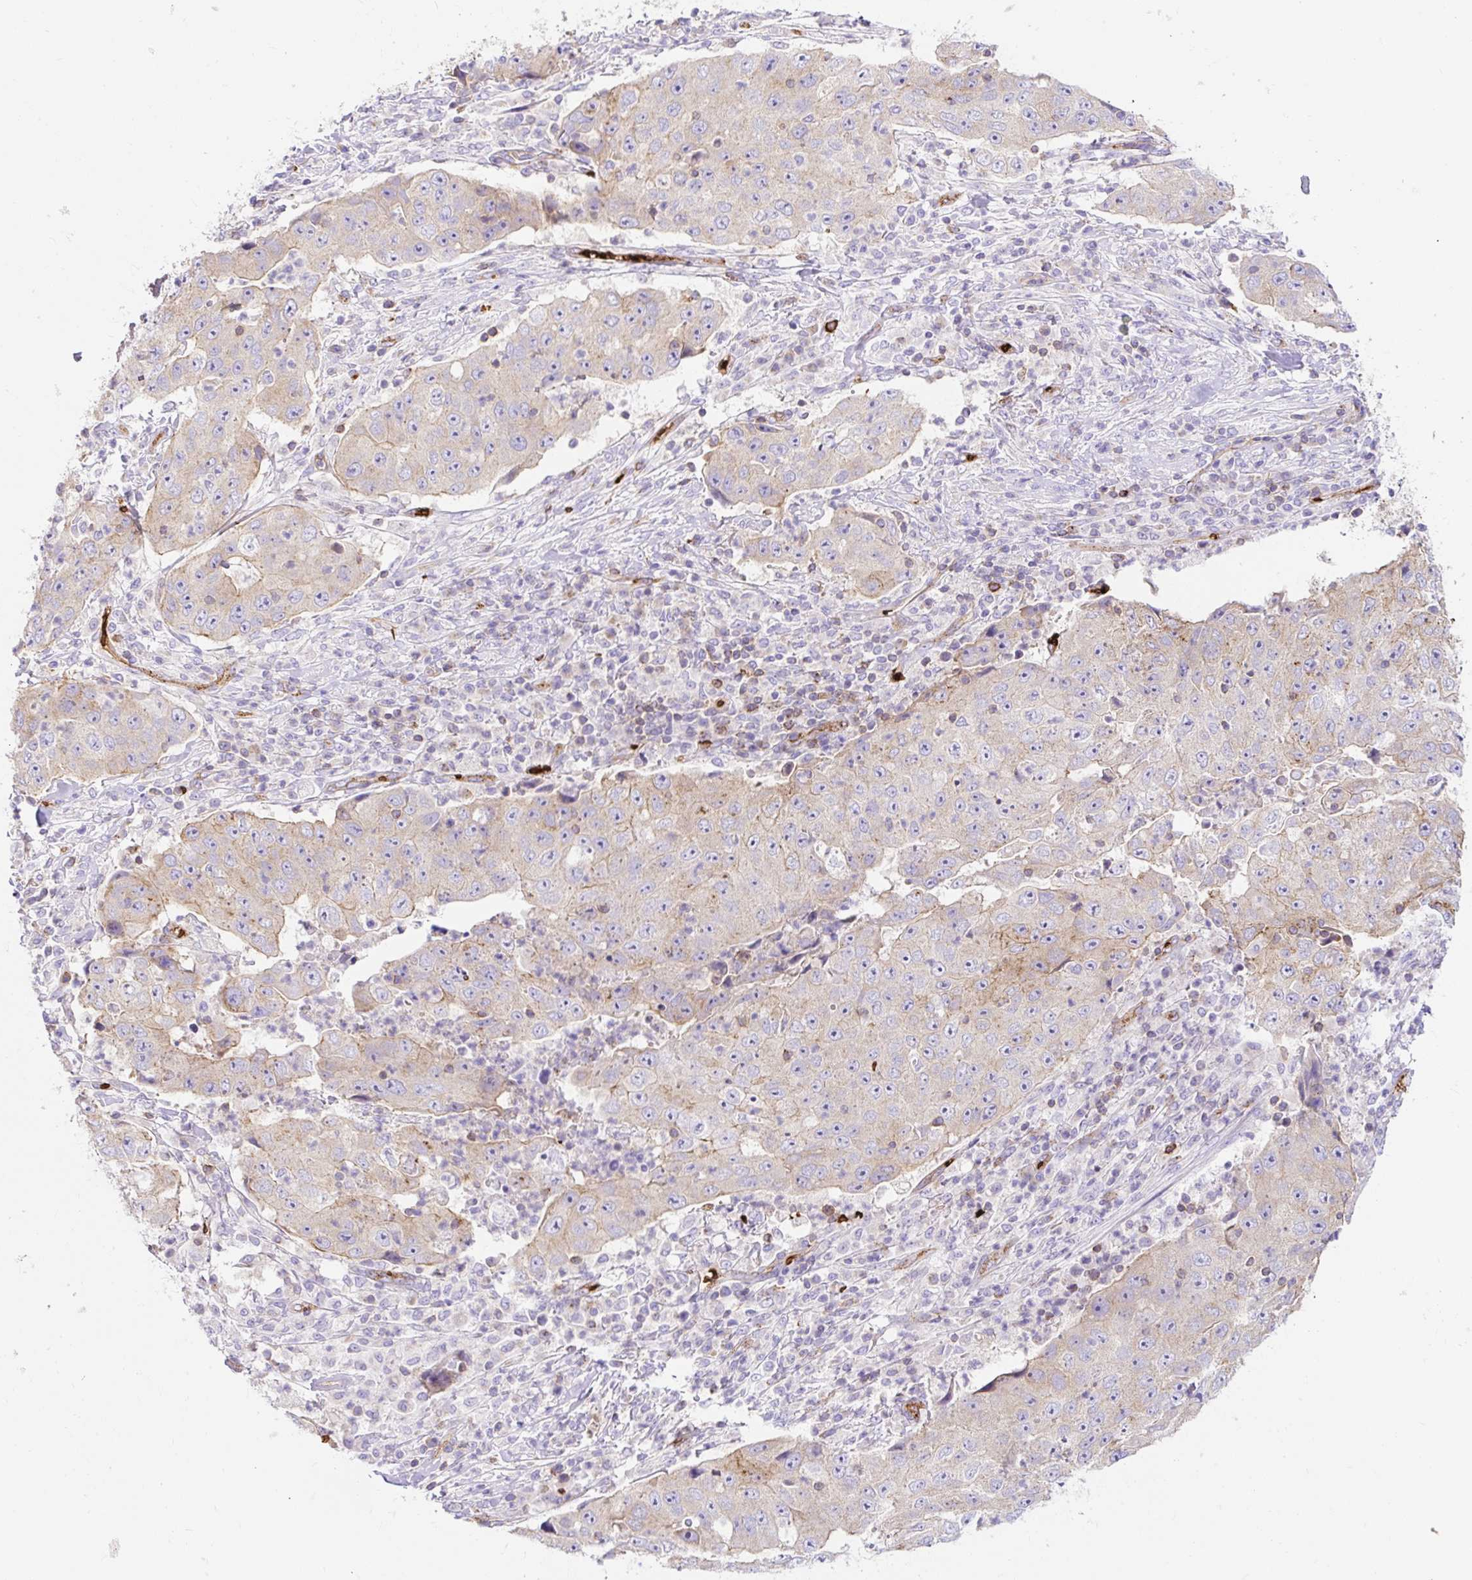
{"staining": {"intensity": "weak", "quantity": "25%-75%", "location": "cytoplasmic/membranous"}, "tissue": "lung cancer", "cell_type": "Tumor cells", "image_type": "cancer", "snomed": [{"axis": "morphology", "description": "Squamous cell carcinoma, NOS"}, {"axis": "topography", "description": "Lung"}], "caption": "A micrograph of human squamous cell carcinoma (lung) stained for a protein demonstrates weak cytoplasmic/membranous brown staining in tumor cells. (IHC, brightfield microscopy, high magnification).", "gene": "HIP1R", "patient": {"sex": "male", "age": 64}}